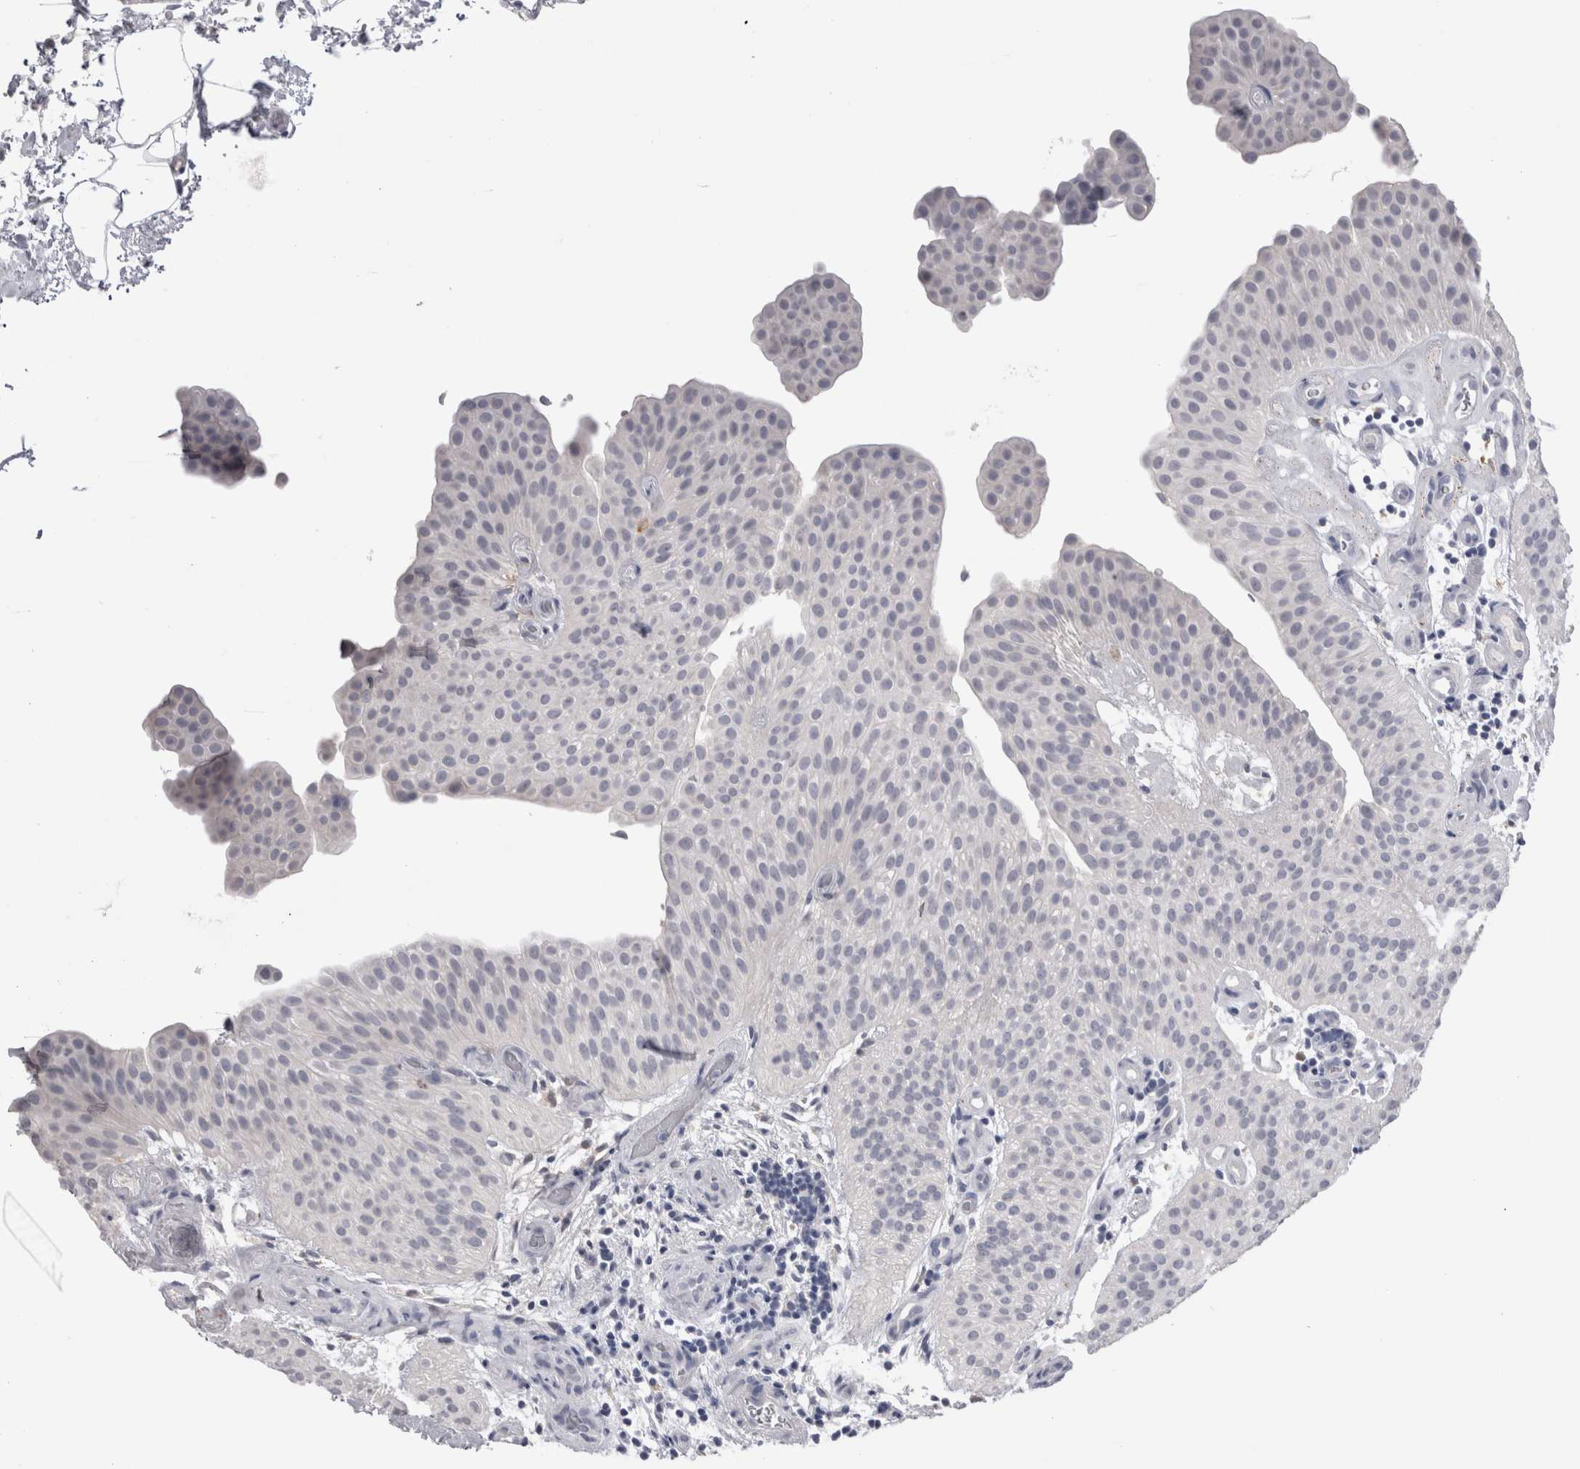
{"staining": {"intensity": "negative", "quantity": "none", "location": "none"}, "tissue": "urothelial cancer", "cell_type": "Tumor cells", "image_type": "cancer", "snomed": [{"axis": "morphology", "description": "Urothelial carcinoma, Low grade"}, {"axis": "topography", "description": "Urinary bladder"}], "caption": "Micrograph shows no protein staining in tumor cells of urothelial carcinoma (low-grade) tissue. (Brightfield microscopy of DAB (3,3'-diaminobenzidine) immunohistochemistry at high magnification).", "gene": "SUCNR1", "patient": {"sex": "female", "age": 60}}